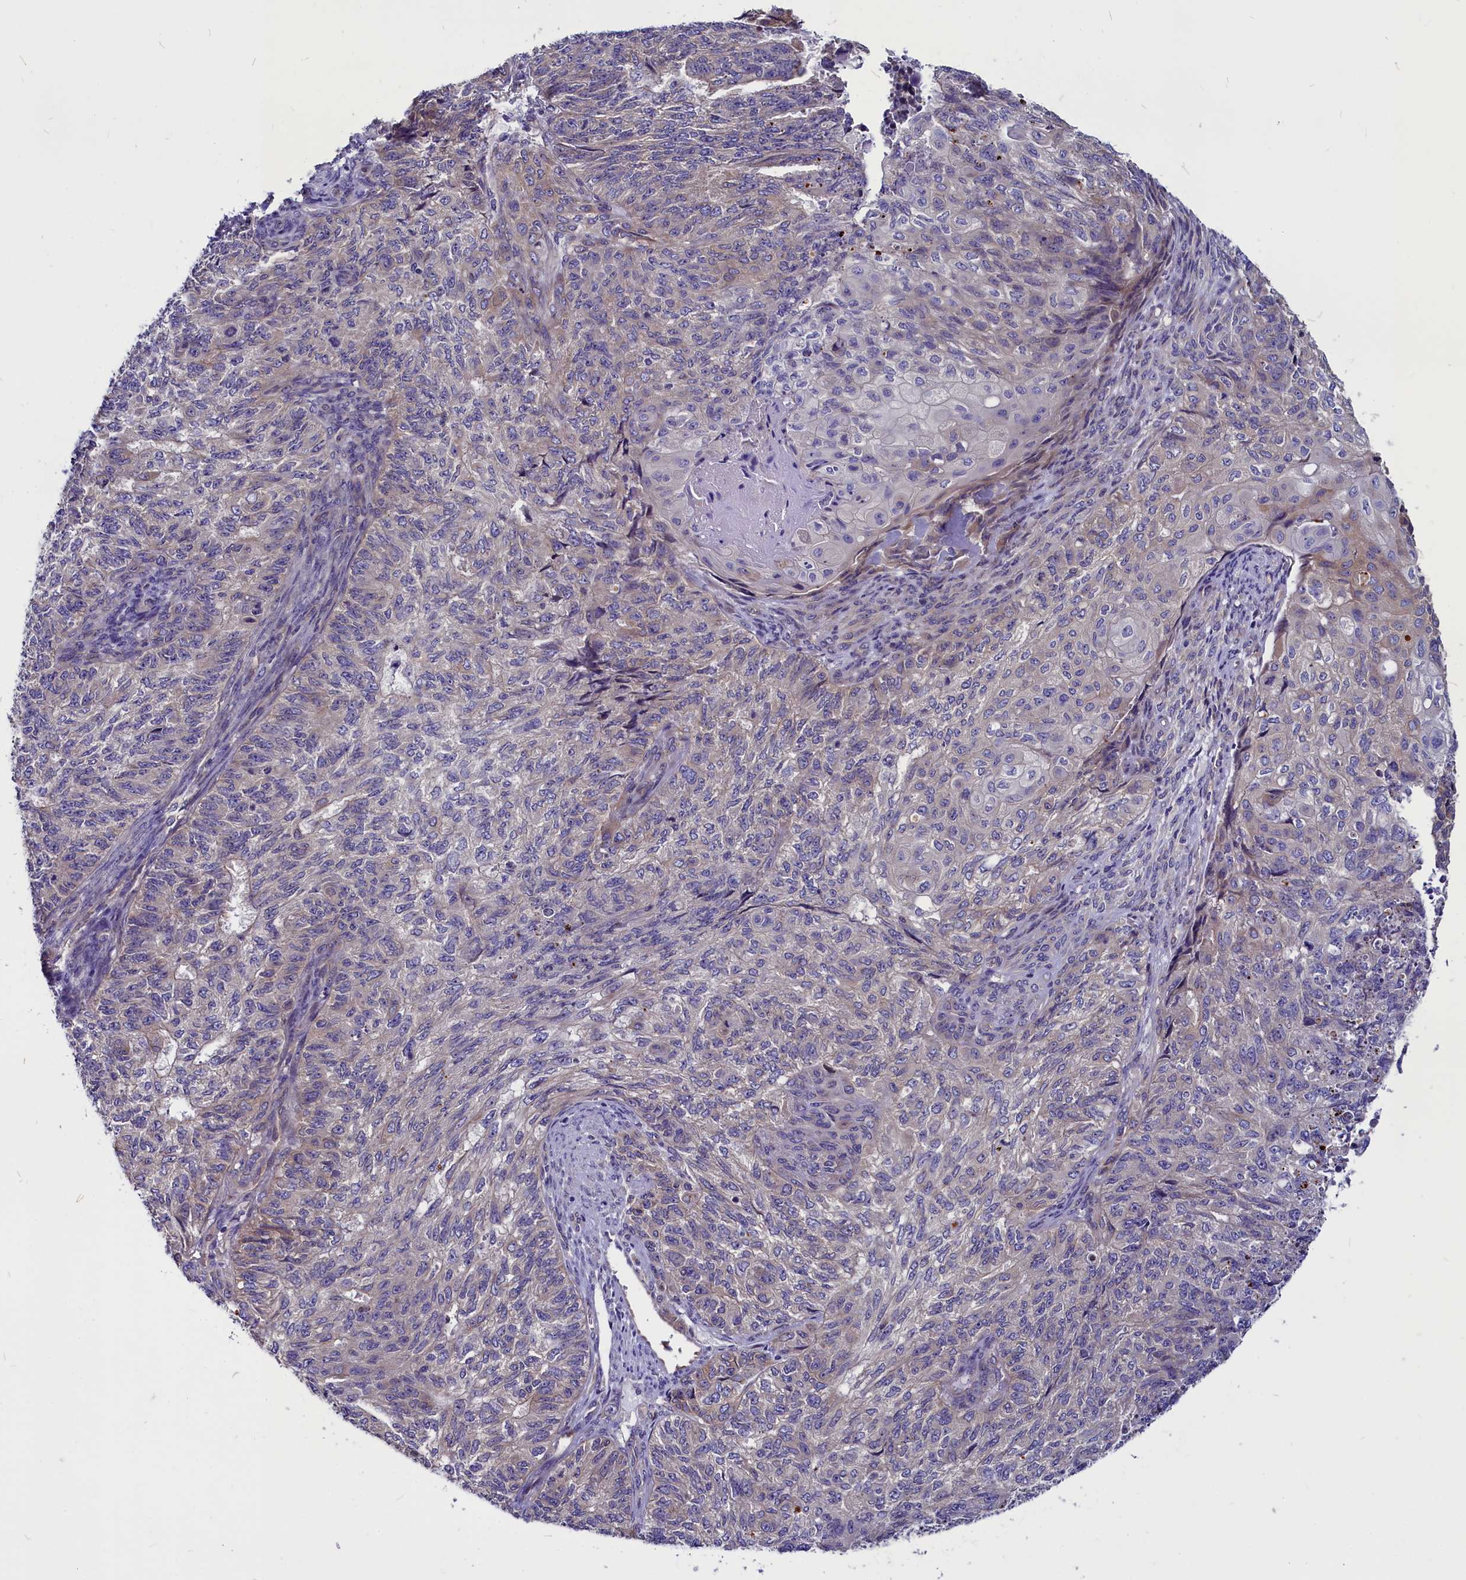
{"staining": {"intensity": "weak", "quantity": "<25%", "location": "cytoplasmic/membranous"}, "tissue": "endometrial cancer", "cell_type": "Tumor cells", "image_type": "cancer", "snomed": [{"axis": "morphology", "description": "Adenocarcinoma, NOS"}, {"axis": "topography", "description": "Endometrium"}], "caption": "A high-resolution image shows IHC staining of adenocarcinoma (endometrial), which exhibits no significant staining in tumor cells. (IHC, brightfield microscopy, high magnification).", "gene": "CEP170", "patient": {"sex": "female", "age": 32}}